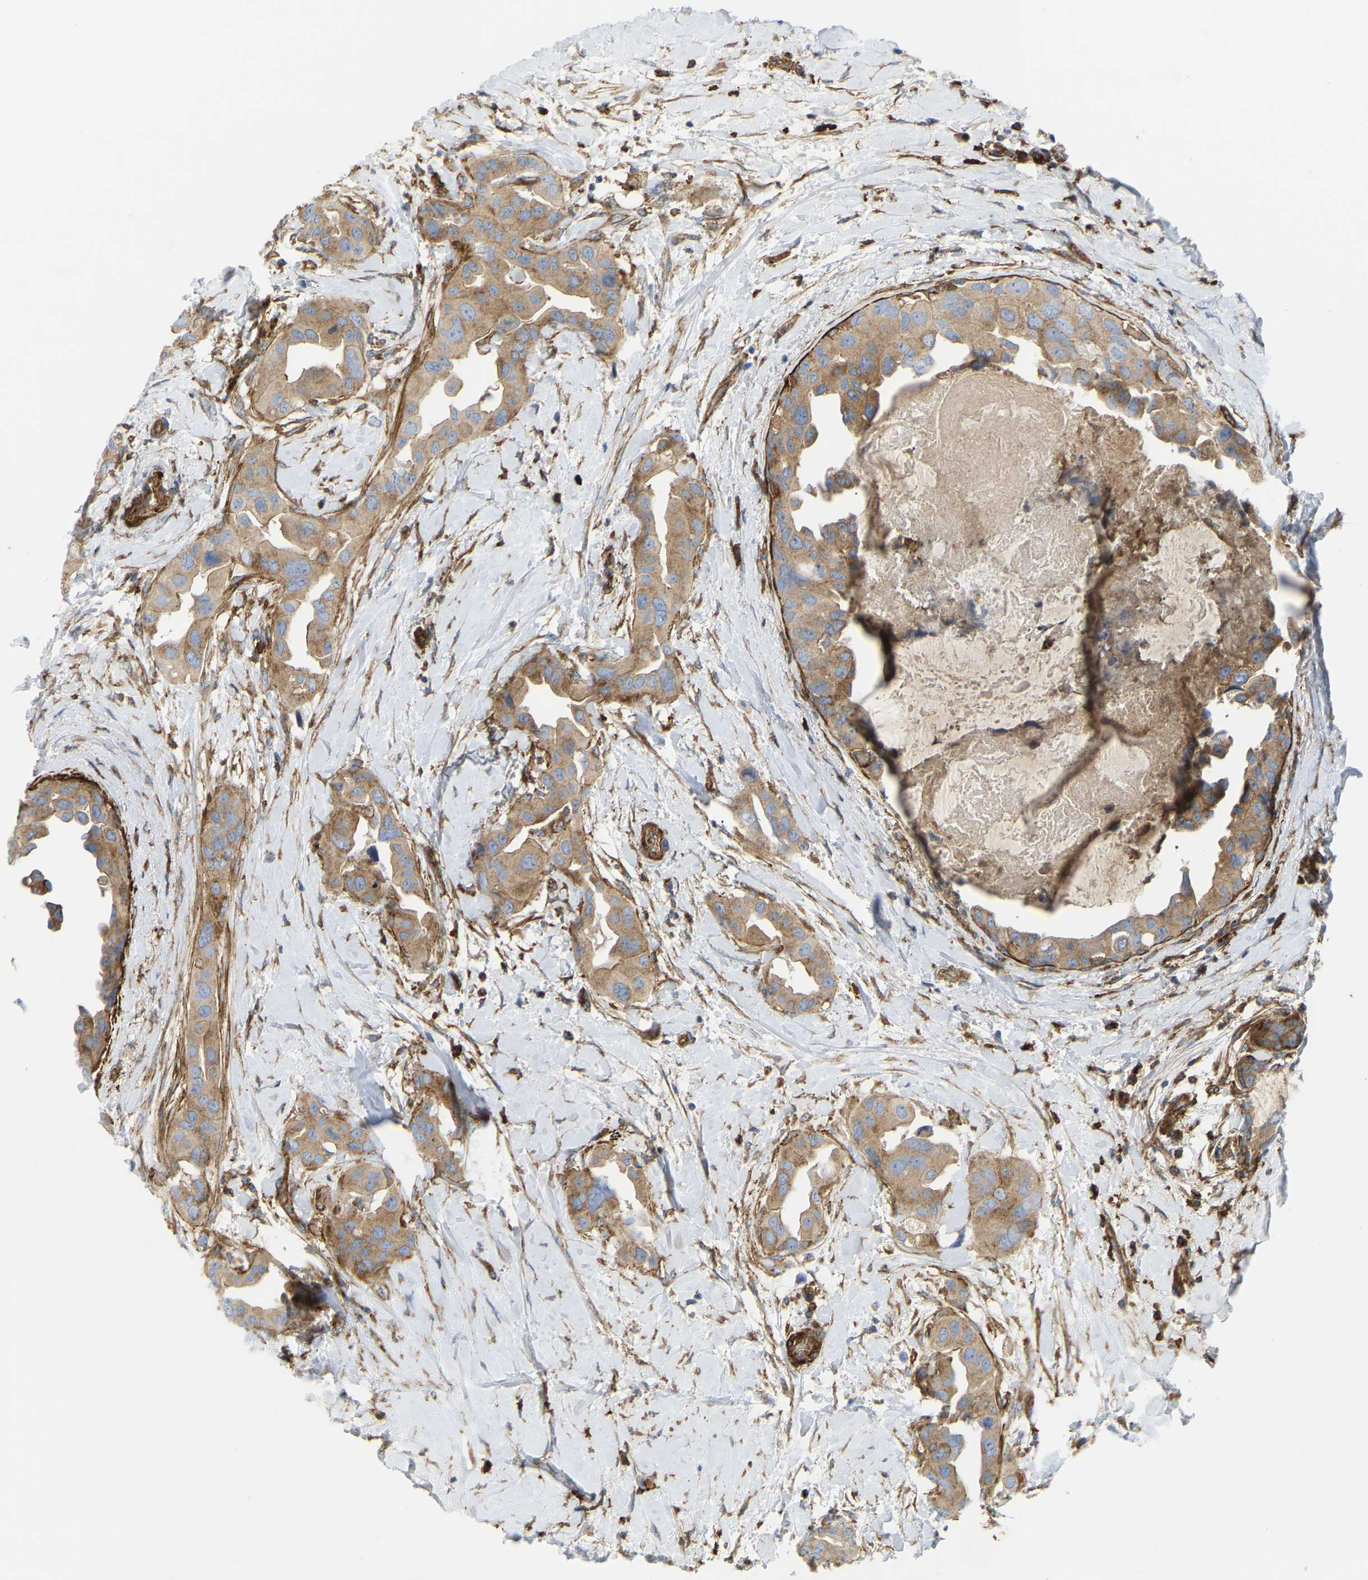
{"staining": {"intensity": "moderate", "quantity": ">75%", "location": "cytoplasmic/membranous"}, "tissue": "breast cancer", "cell_type": "Tumor cells", "image_type": "cancer", "snomed": [{"axis": "morphology", "description": "Duct carcinoma"}, {"axis": "topography", "description": "Breast"}], "caption": "This image displays breast cancer (infiltrating ductal carcinoma) stained with IHC to label a protein in brown. The cytoplasmic/membranous of tumor cells show moderate positivity for the protein. Nuclei are counter-stained blue.", "gene": "PICALM", "patient": {"sex": "female", "age": 40}}